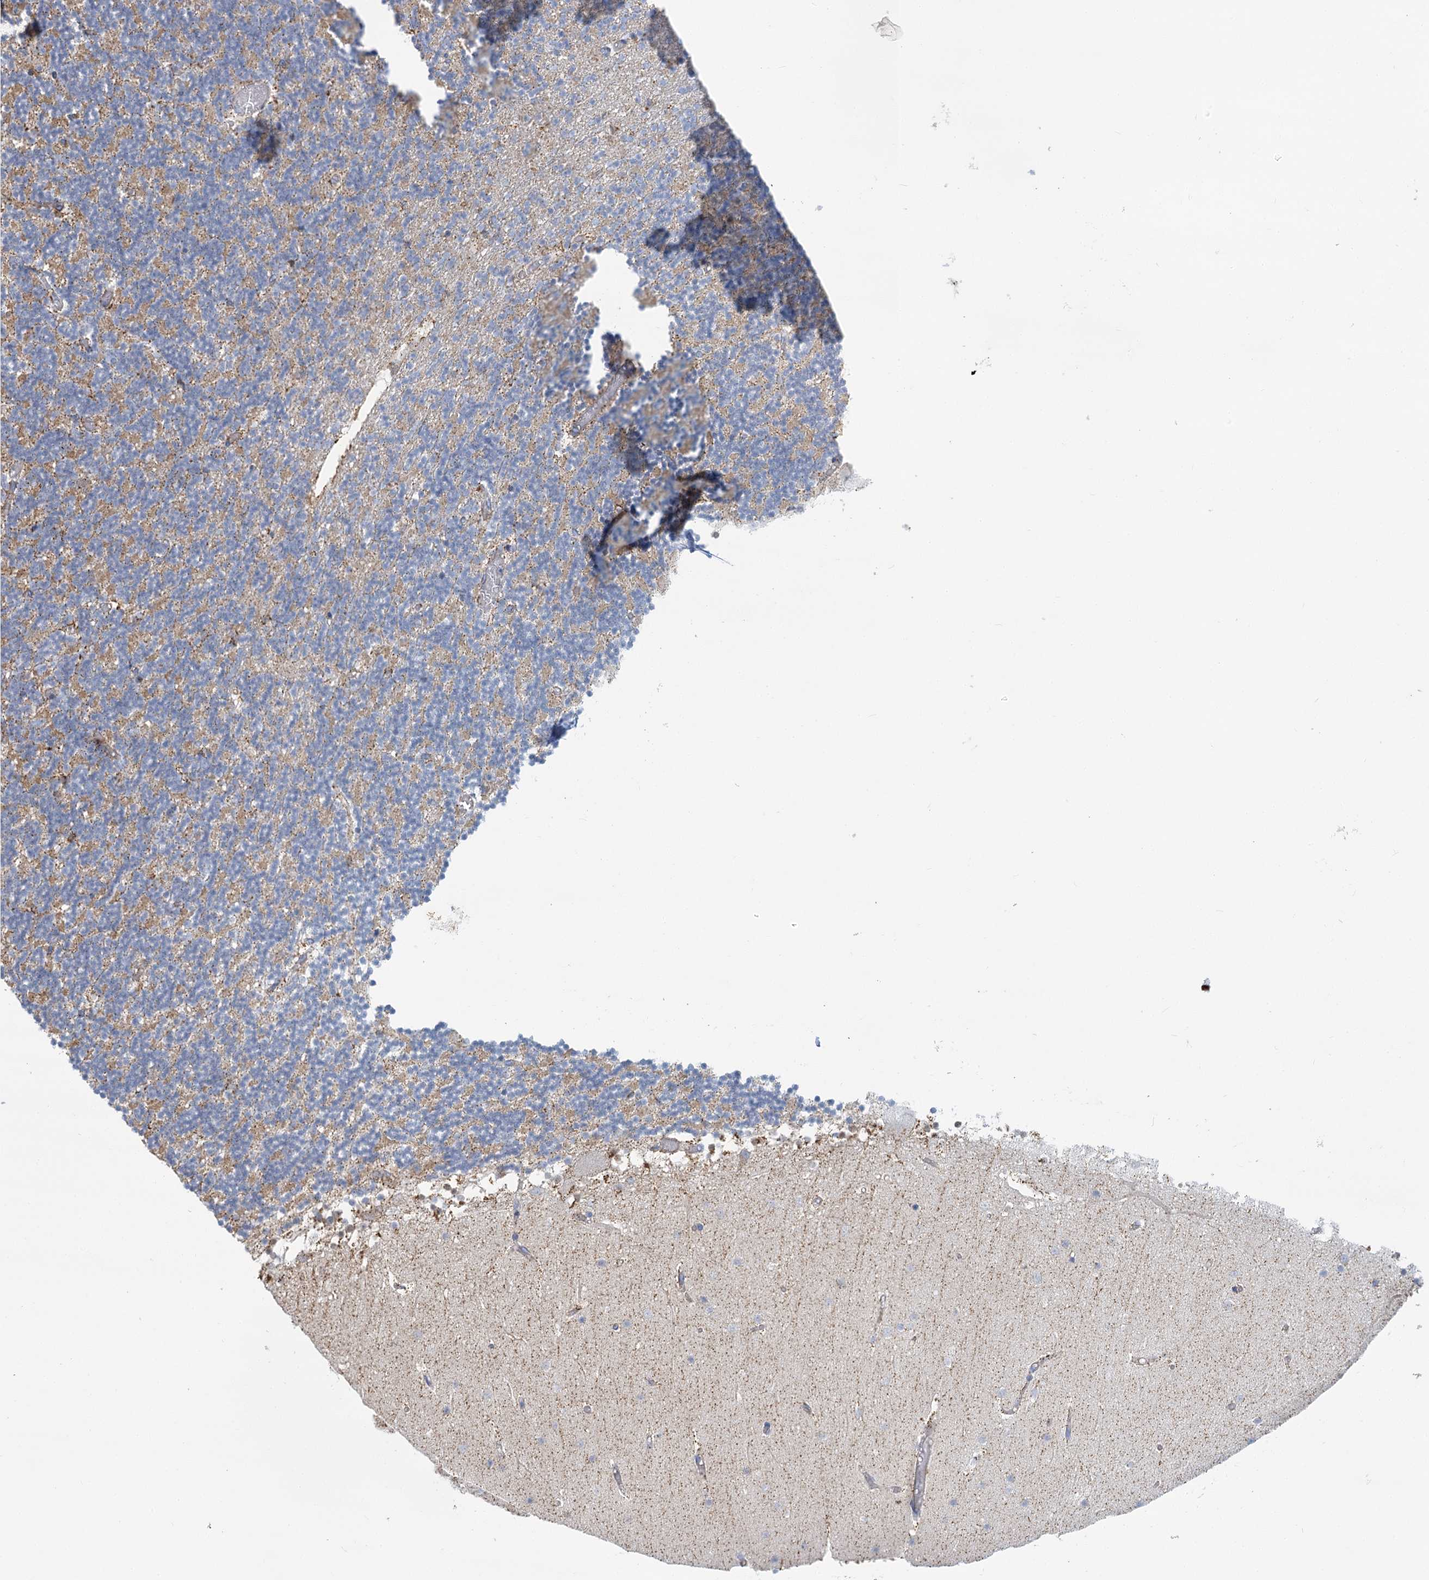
{"staining": {"intensity": "negative", "quantity": "none", "location": "none"}, "tissue": "cerebellum", "cell_type": "Cells in granular layer", "image_type": "normal", "snomed": [{"axis": "morphology", "description": "Normal tissue, NOS"}, {"axis": "topography", "description": "Cerebellum"}], "caption": "There is no significant positivity in cells in granular layer of cerebellum. Nuclei are stained in blue.", "gene": "DHTKD1", "patient": {"sex": "female", "age": 28}}